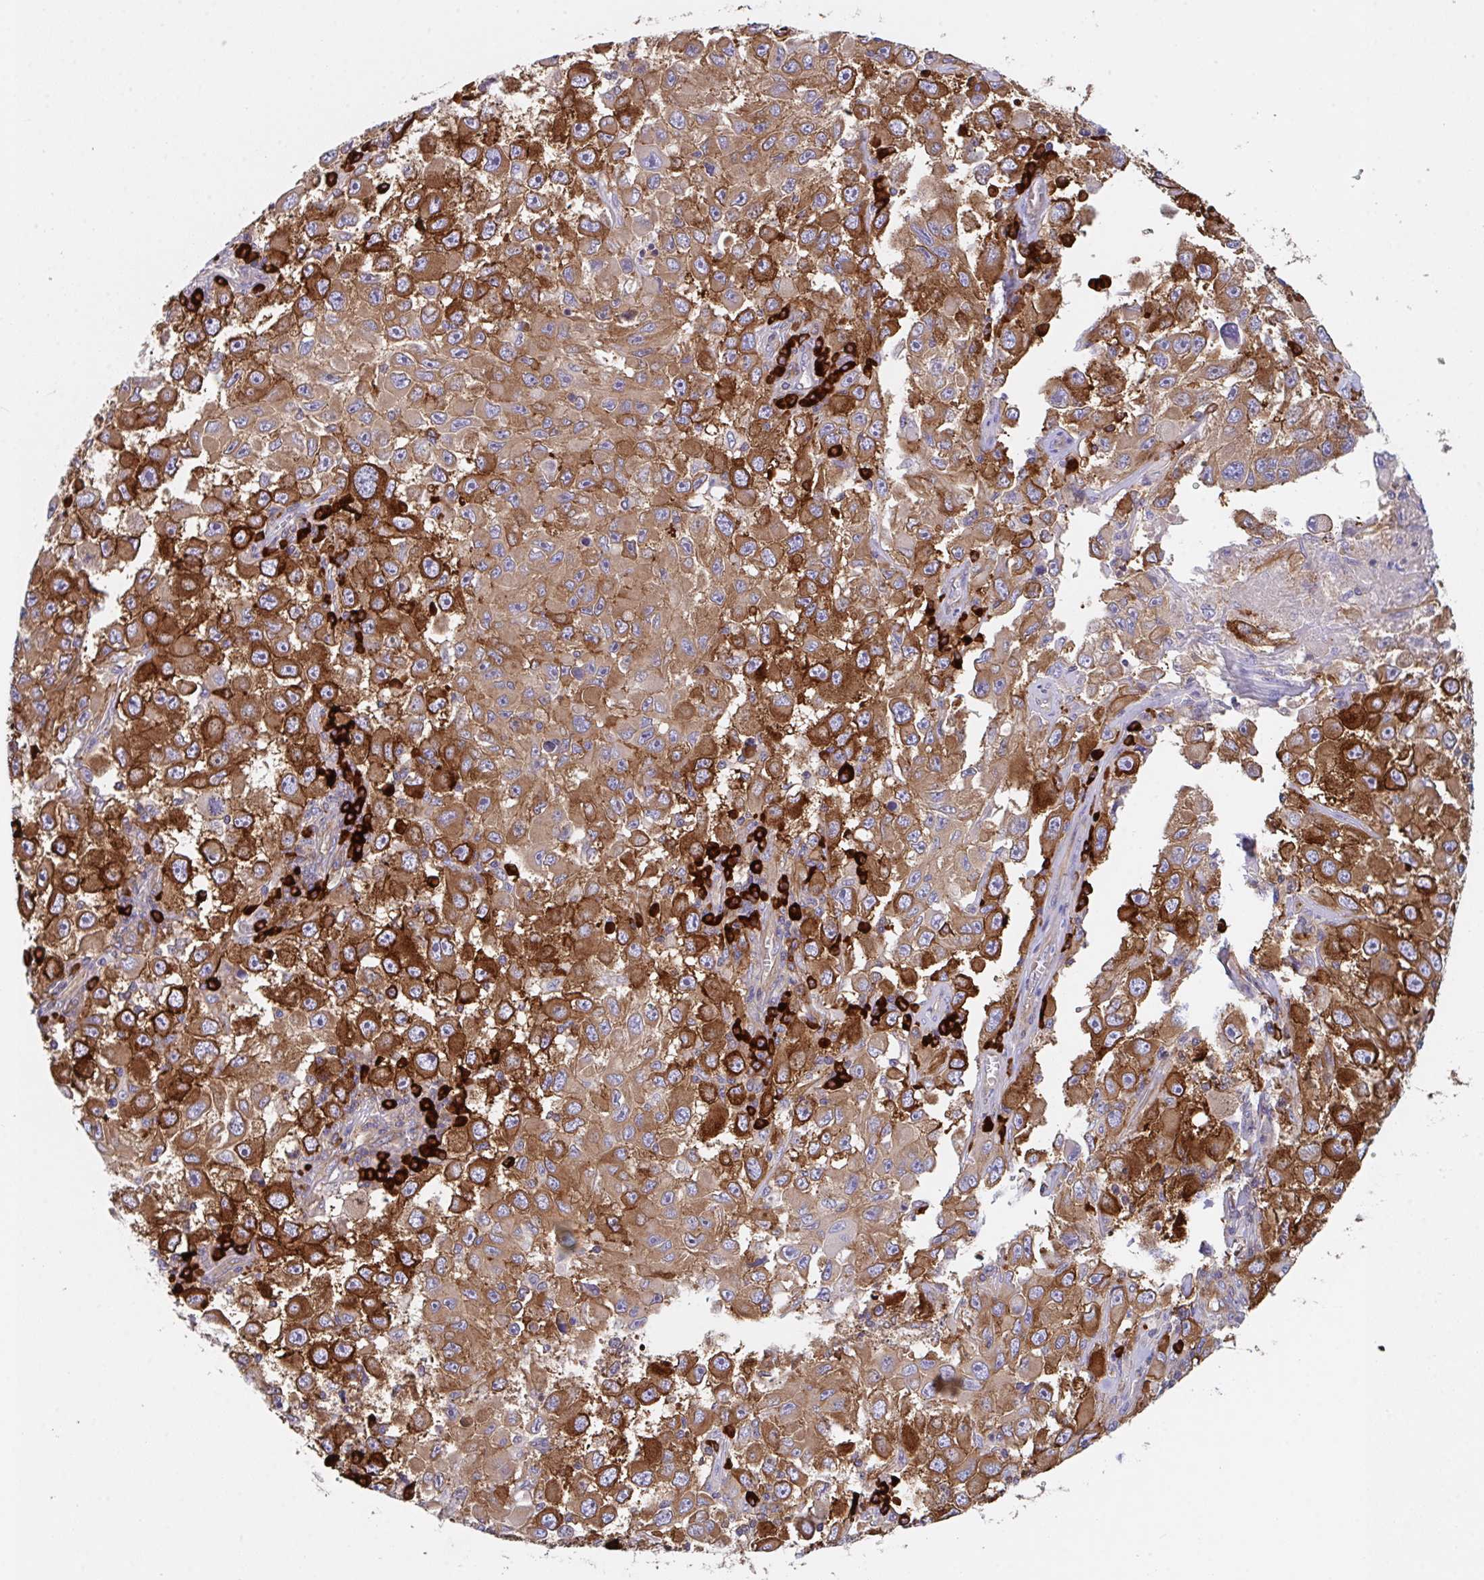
{"staining": {"intensity": "strong", "quantity": ">75%", "location": "cytoplasmic/membranous"}, "tissue": "melanoma", "cell_type": "Tumor cells", "image_type": "cancer", "snomed": [{"axis": "morphology", "description": "Malignant melanoma, Metastatic site"}, {"axis": "topography", "description": "Lymph node"}], "caption": "DAB (3,3'-diaminobenzidine) immunohistochemical staining of human melanoma demonstrates strong cytoplasmic/membranous protein expression in approximately >75% of tumor cells. (DAB = brown stain, brightfield microscopy at high magnification).", "gene": "YARS2", "patient": {"sex": "female", "age": 67}}